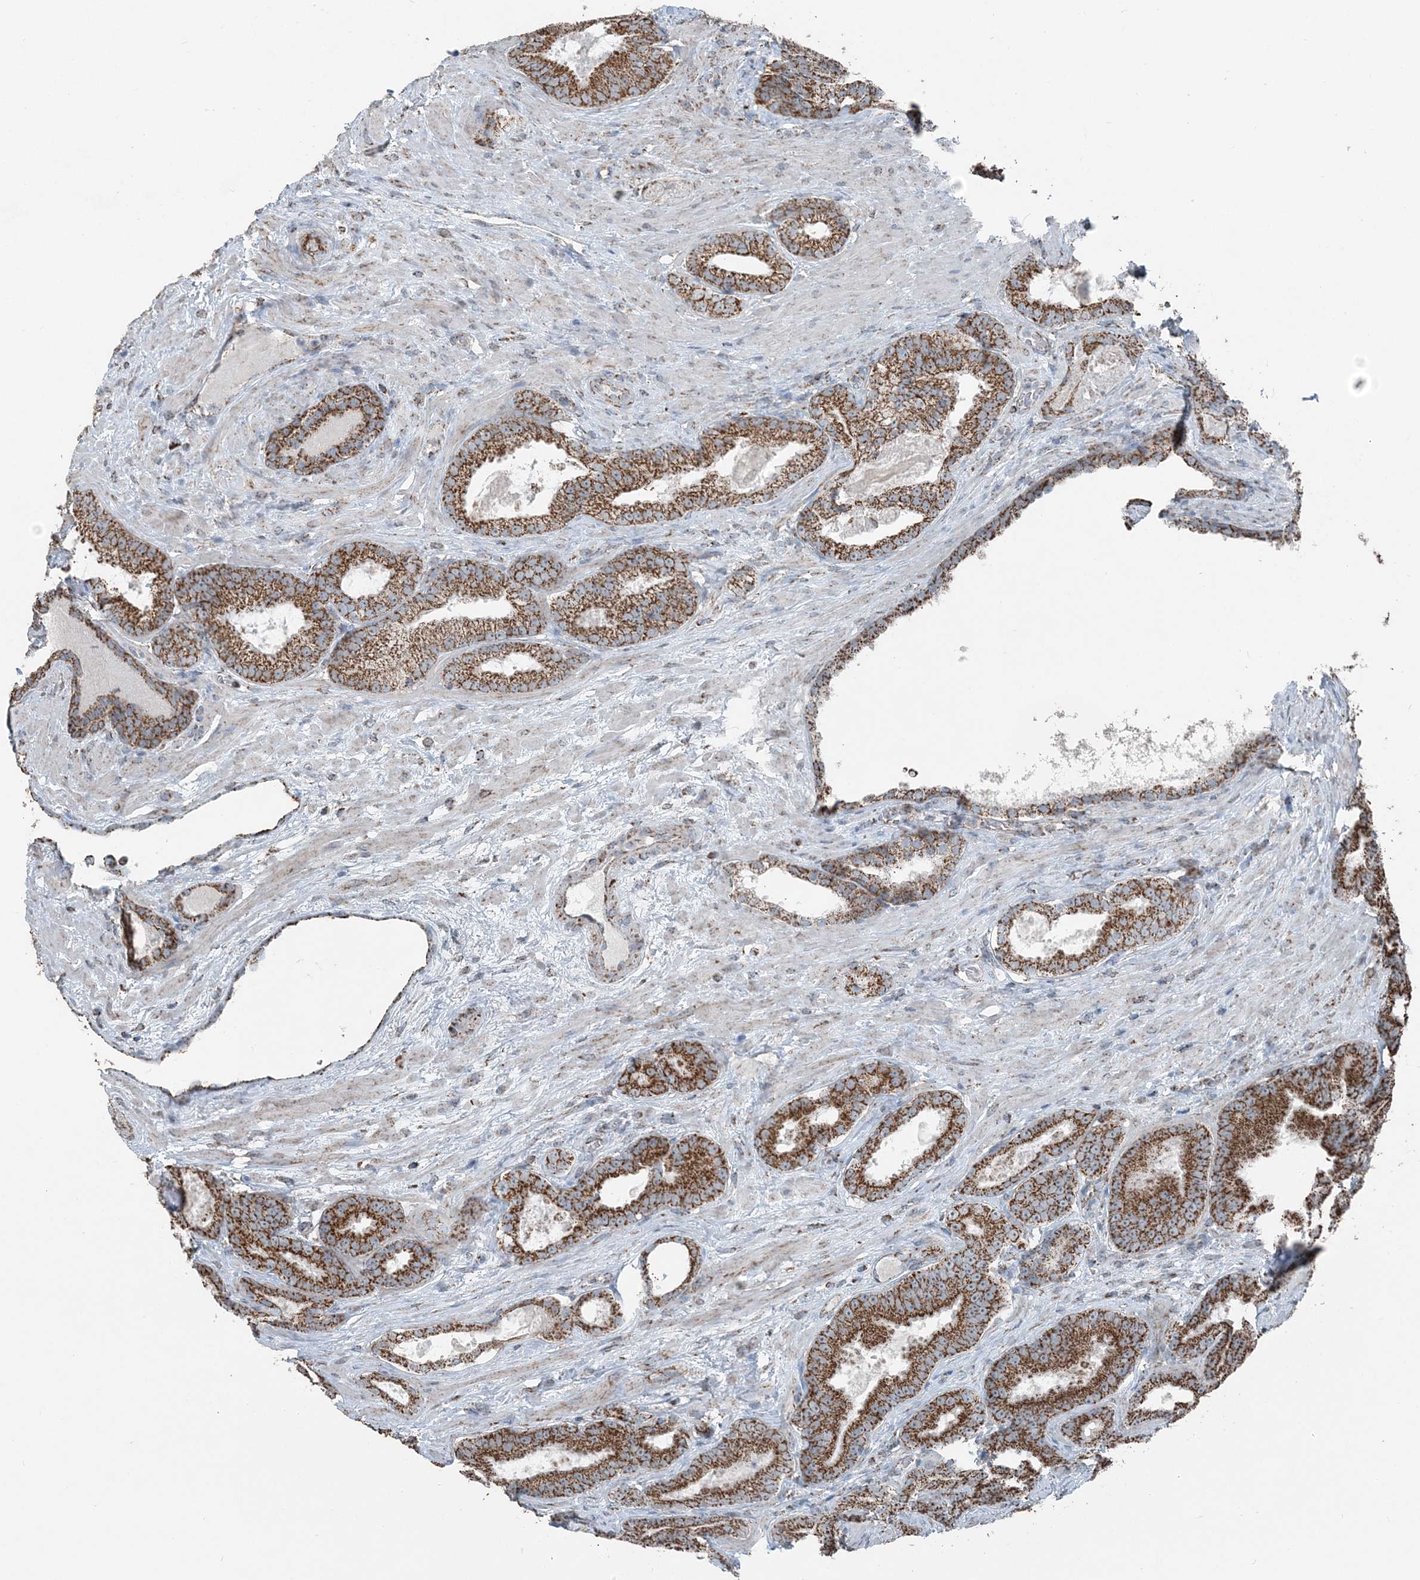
{"staining": {"intensity": "moderate", "quantity": ">75%", "location": "cytoplasmic/membranous"}, "tissue": "prostate cancer", "cell_type": "Tumor cells", "image_type": "cancer", "snomed": [{"axis": "morphology", "description": "Adenocarcinoma, High grade"}, {"axis": "topography", "description": "Prostate"}], "caption": "This micrograph exhibits immunohistochemistry (IHC) staining of prostate high-grade adenocarcinoma, with medium moderate cytoplasmic/membranous expression in approximately >75% of tumor cells.", "gene": "SUCLG1", "patient": {"sex": "male", "age": 66}}